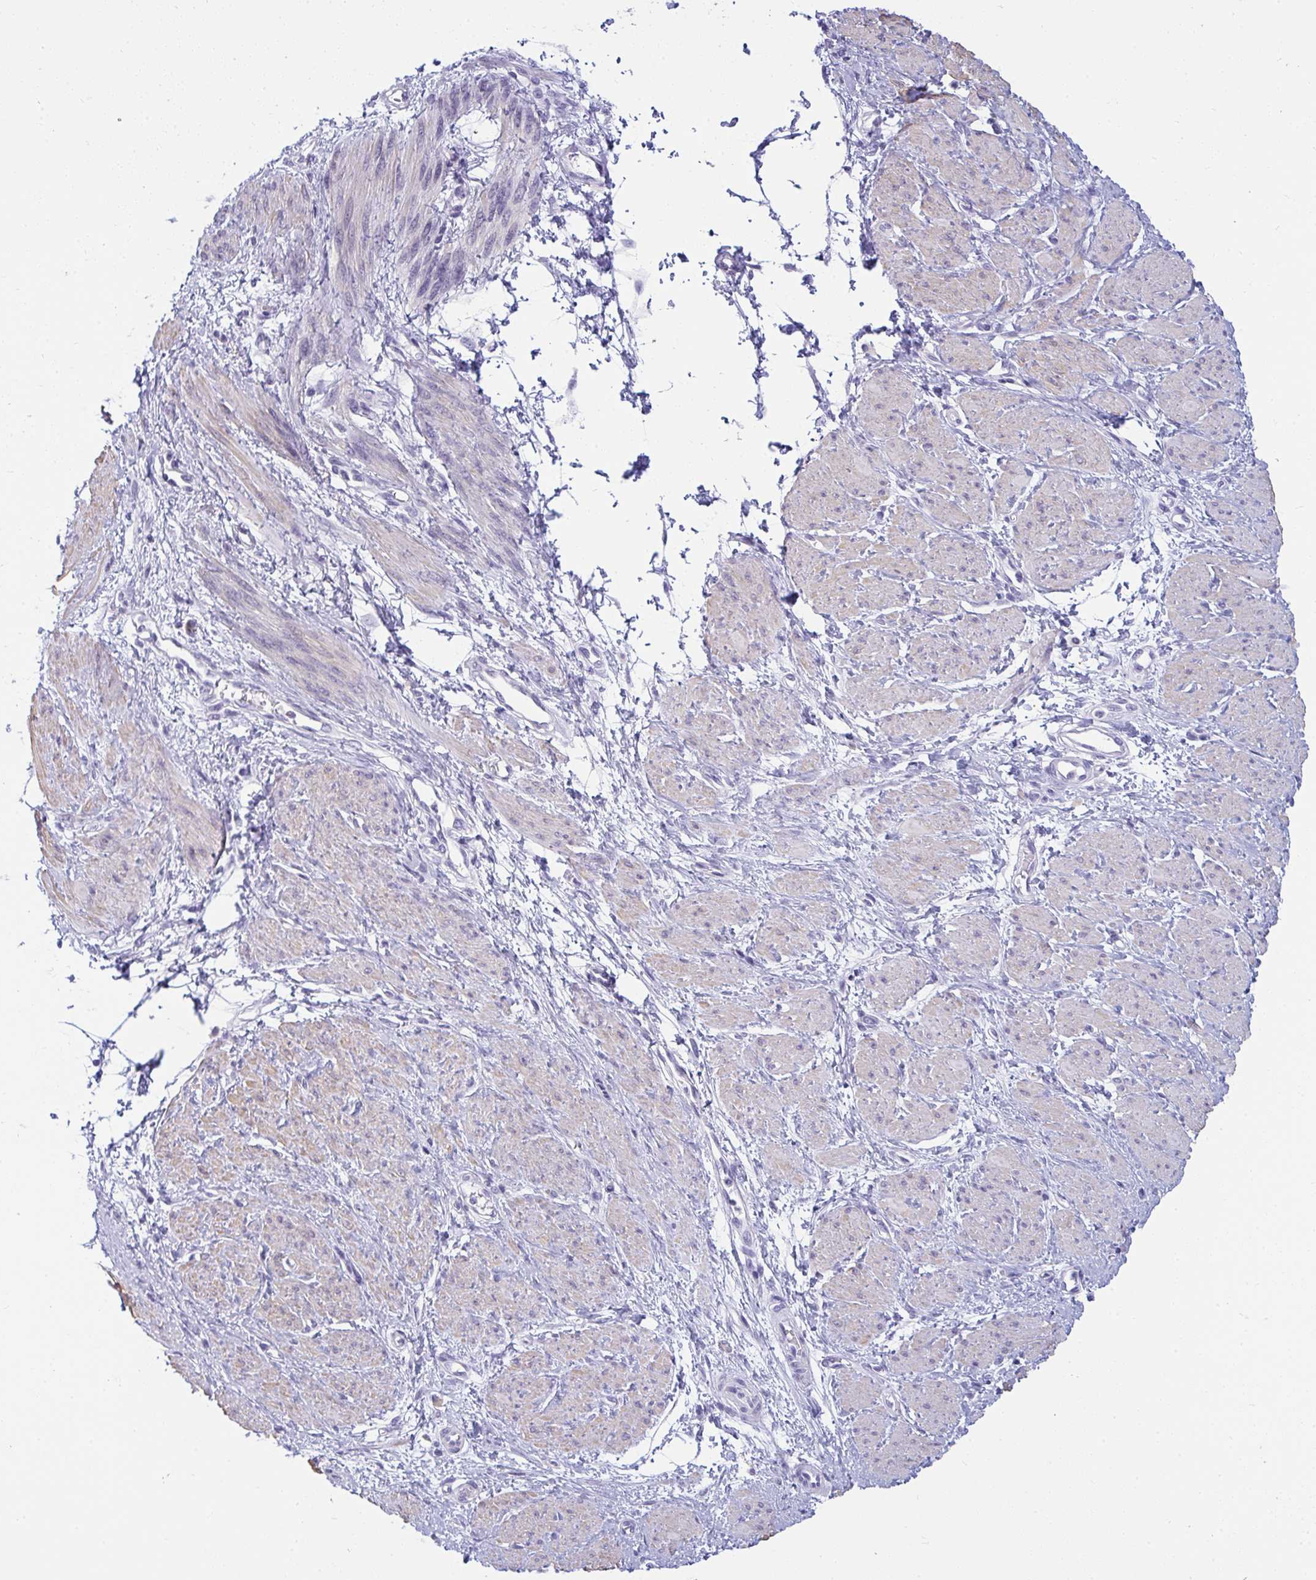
{"staining": {"intensity": "weak", "quantity": "<25%", "location": "cytoplasmic/membranous"}, "tissue": "smooth muscle", "cell_type": "Smooth muscle cells", "image_type": "normal", "snomed": [{"axis": "morphology", "description": "Normal tissue, NOS"}, {"axis": "topography", "description": "Smooth muscle"}, {"axis": "topography", "description": "Uterus"}], "caption": "Smooth muscle cells are negative for protein expression in benign human smooth muscle. (DAB immunohistochemistry with hematoxylin counter stain).", "gene": "SUZ12", "patient": {"sex": "female", "age": 39}}